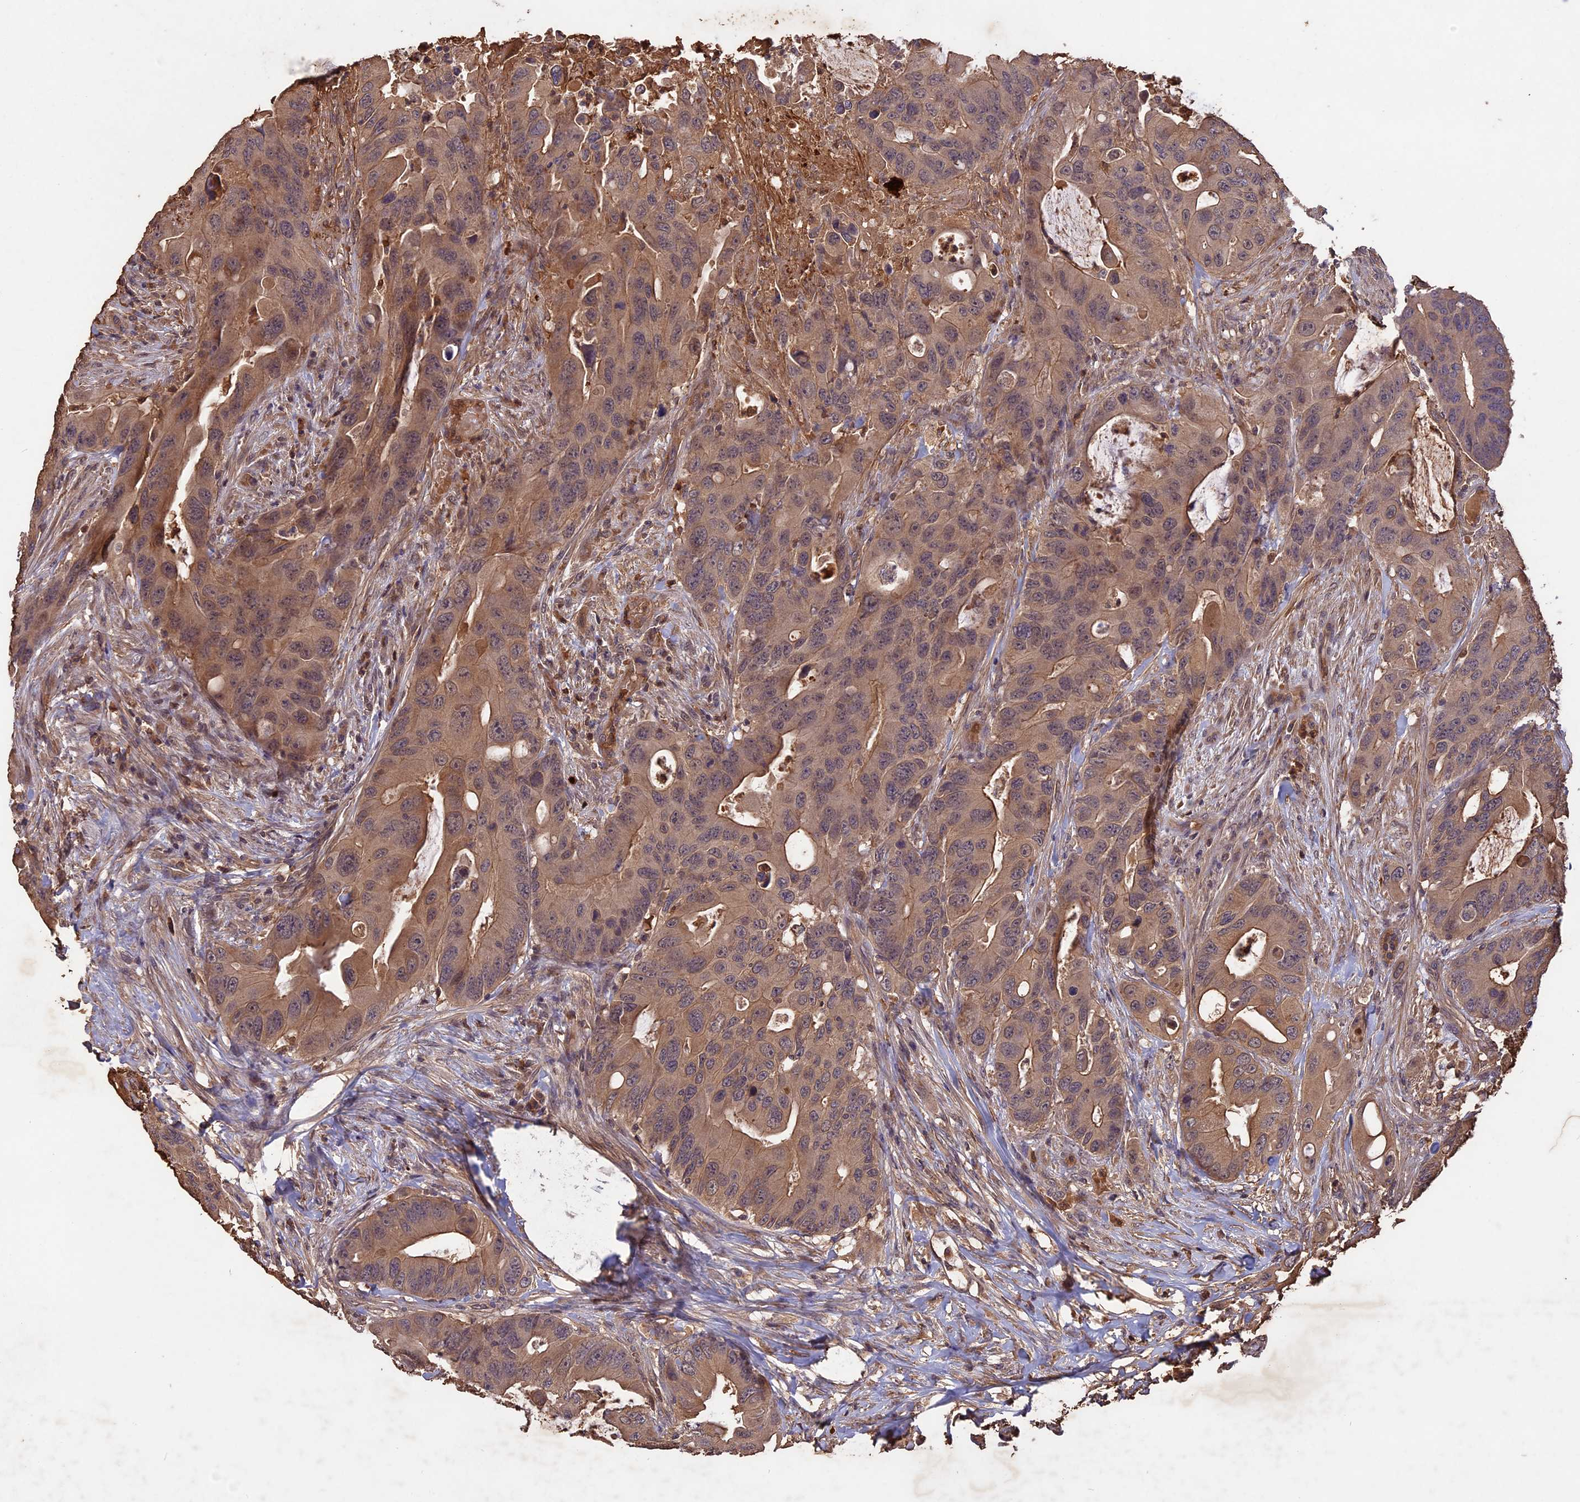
{"staining": {"intensity": "moderate", "quantity": ">75%", "location": "cytoplasmic/membranous,nuclear"}, "tissue": "colorectal cancer", "cell_type": "Tumor cells", "image_type": "cancer", "snomed": [{"axis": "morphology", "description": "Adenocarcinoma, NOS"}, {"axis": "topography", "description": "Colon"}], "caption": "Colorectal adenocarcinoma stained with a brown dye exhibits moderate cytoplasmic/membranous and nuclear positive staining in about >75% of tumor cells.", "gene": "ADO", "patient": {"sex": "male", "age": 71}}